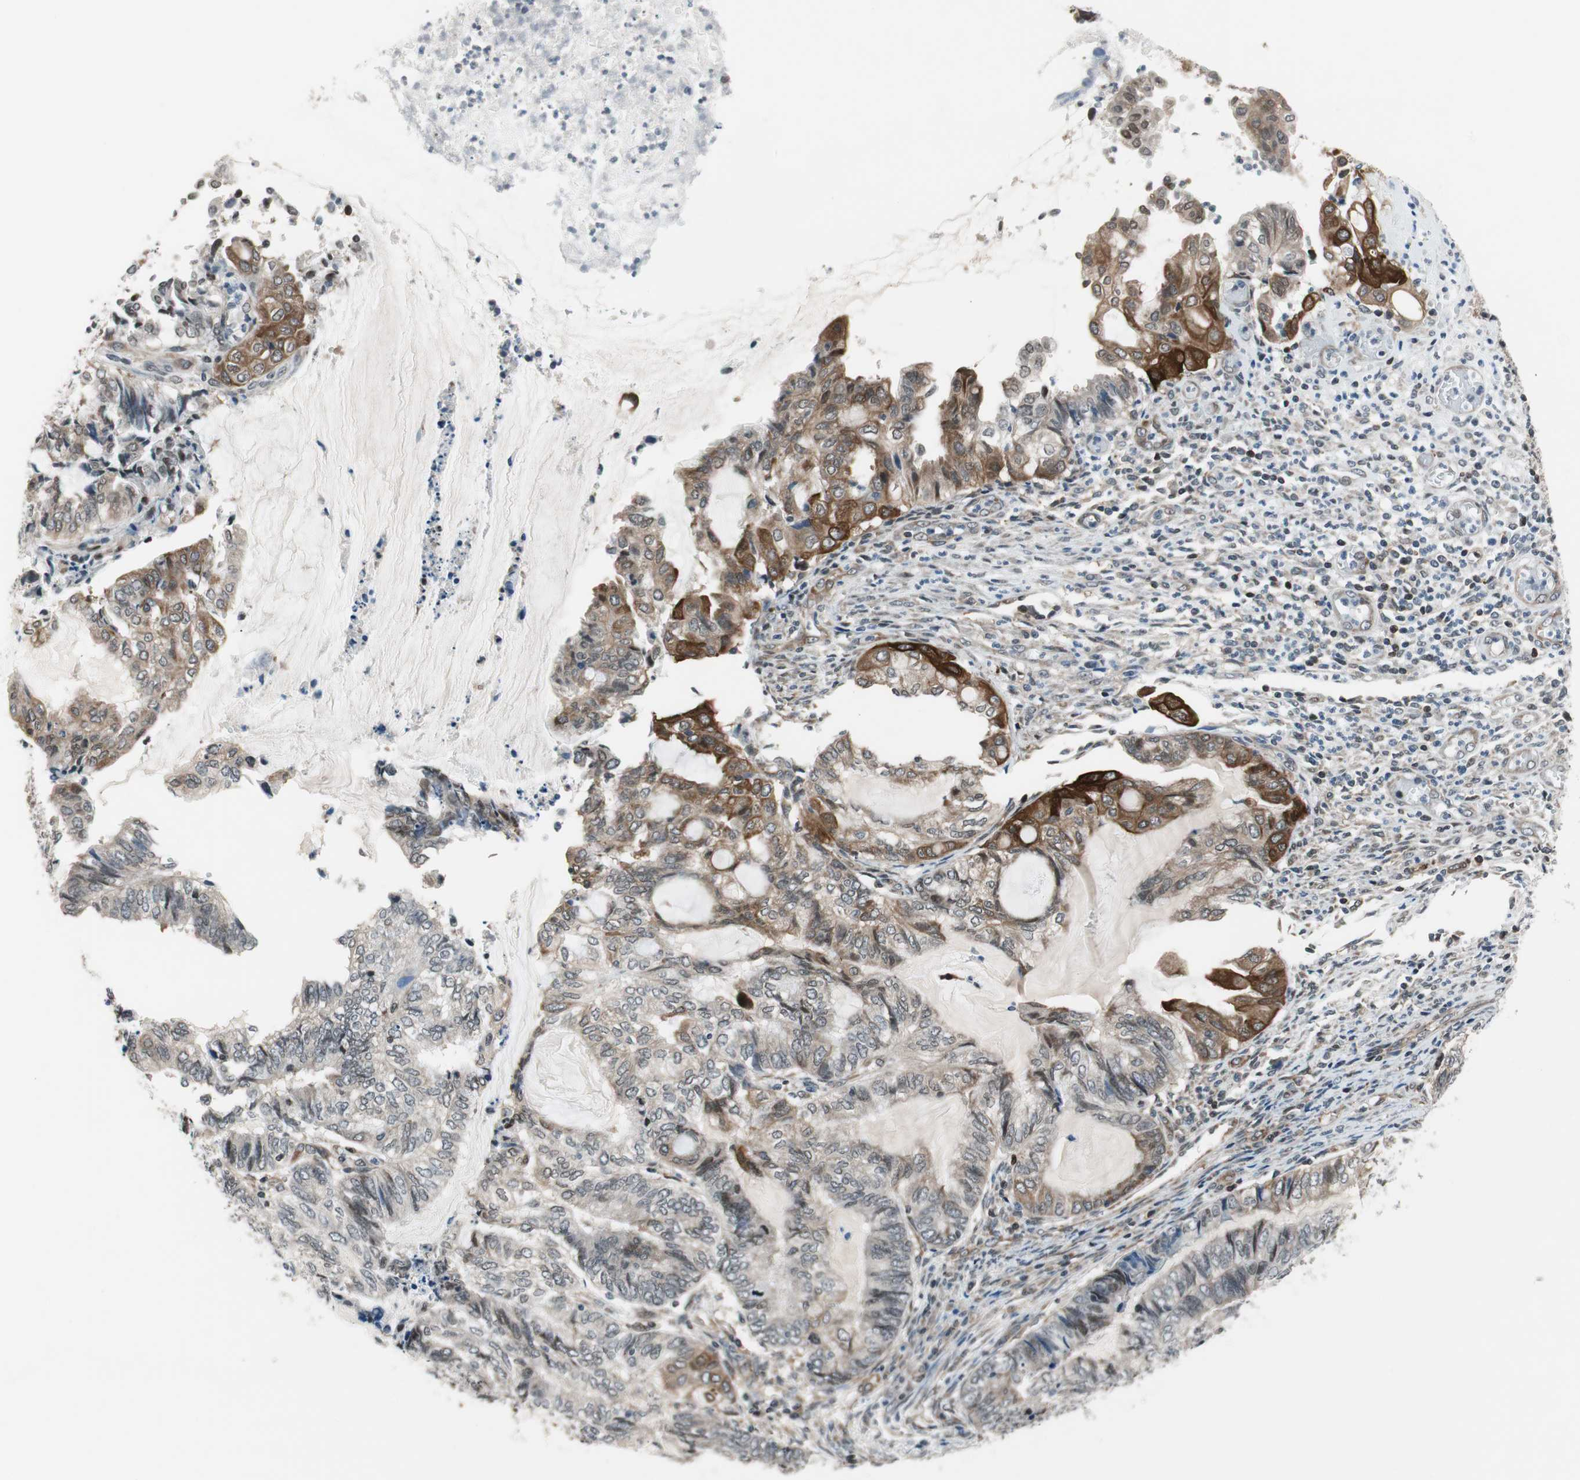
{"staining": {"intensity": "moderate", "quantity": "<25%", "location": "cytoplasmic/membranous"}, "tissue": "endometrial cancer", "cell_type": "Tumor cells", "image_type": "cancer", "snomed": [{"axis": "morphology", "description": "Adenocarcinoma, NOS"}, {"axis": "topography", "description": "Uterus"}, {"axis": "topography", "description": "Endometrium"}], "caption": "Endometrial cancer was stained to show a protein in brown. There is low levels of moderate cytoplasmic/membranous staining in approximately <25% of tumor cells.", "gene": "ZNF512B", "patient": {"sex": "female", "age": 70}}